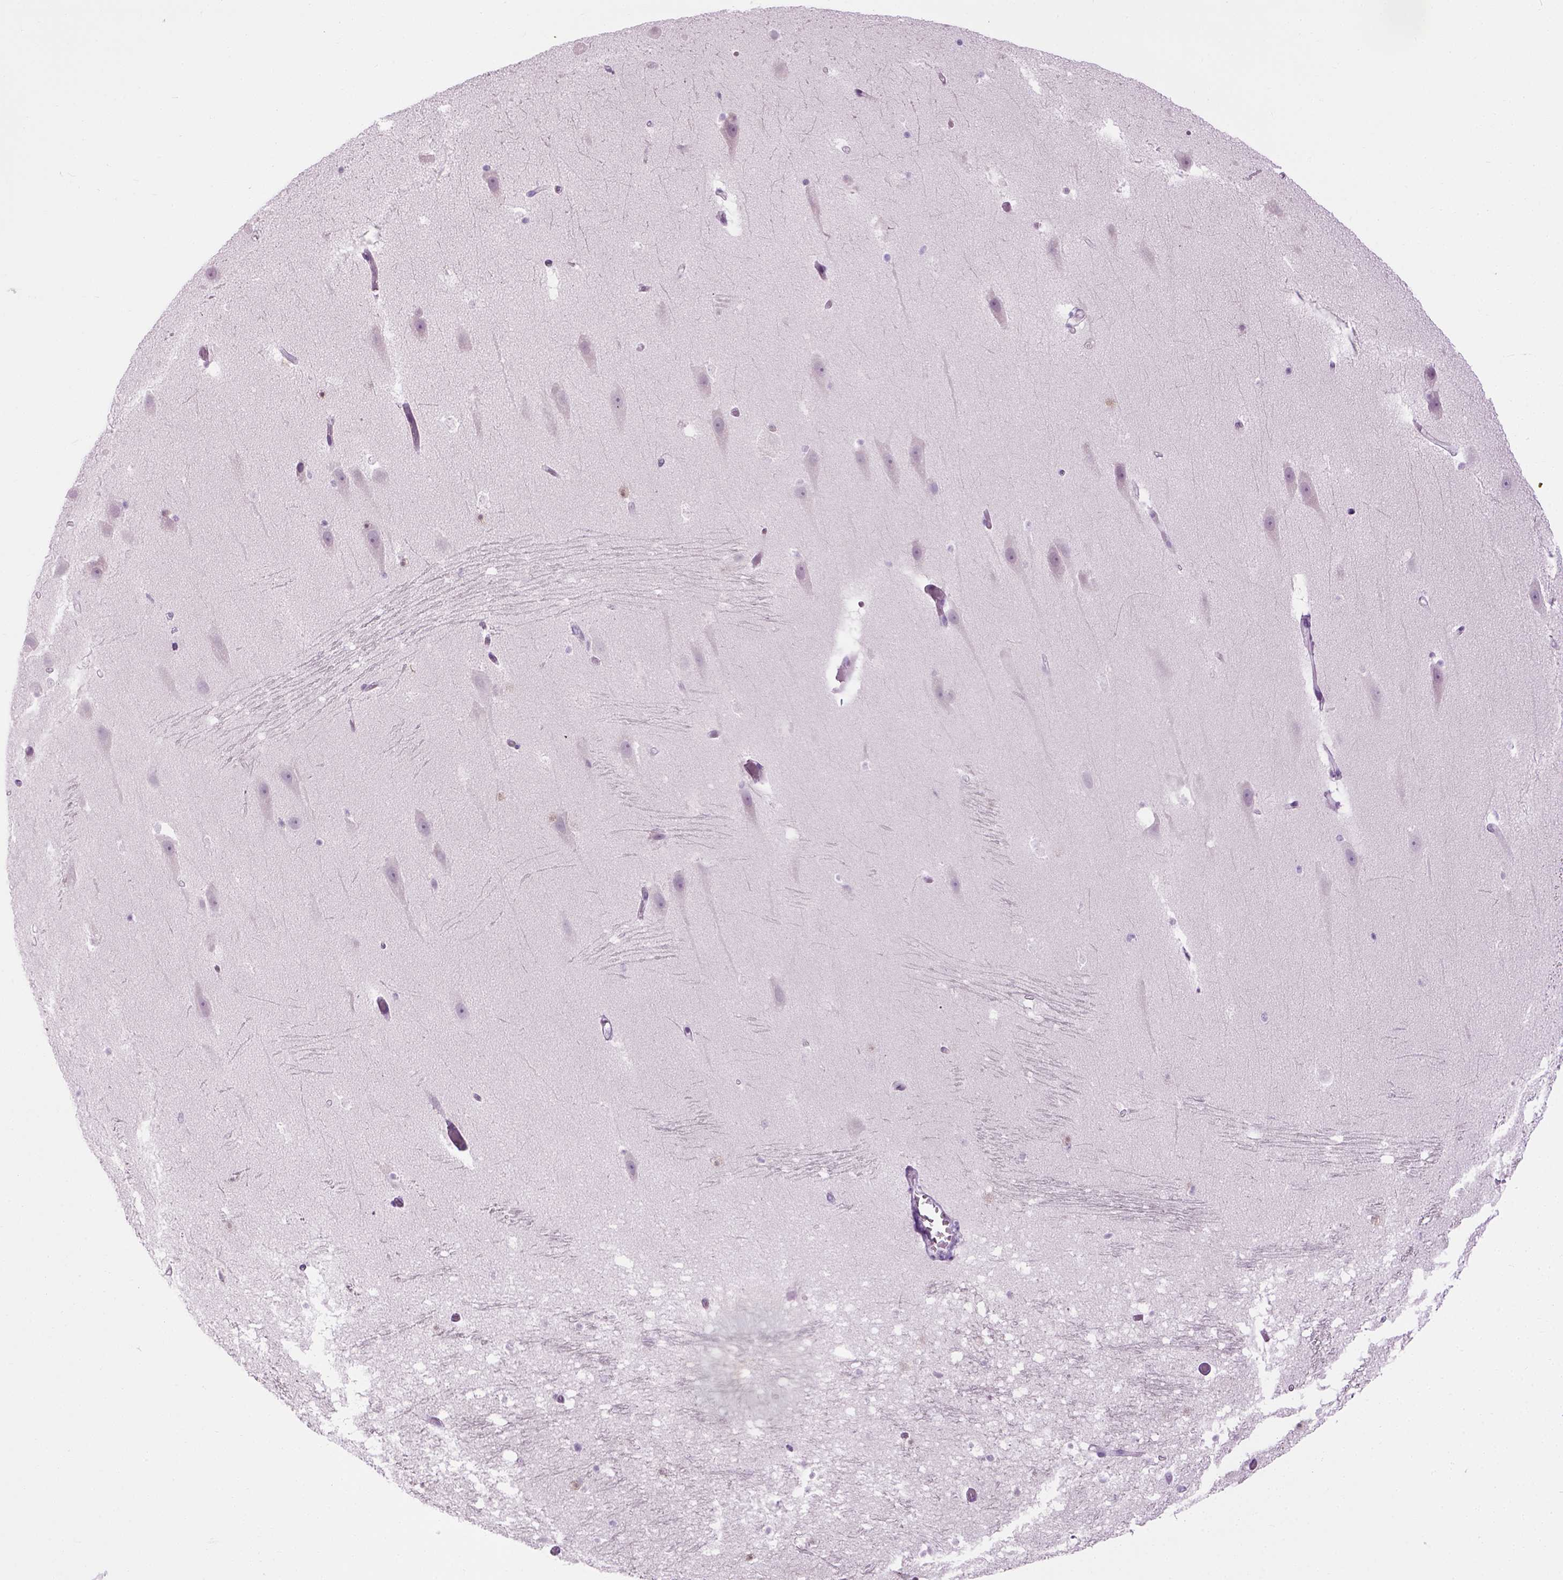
{"staining": {"intensity": "negative", "quantity": "none", "location": "none"}, "tissue": "hippocampus", "cell_type": "Glial cells", "image_type": "normal", "snomed": [{"axis": "morphology", "description": "Normal tissue, NOS"}, {"axis": "topography", "description": "Hippocampus"}], "caption": "DAB (3,3'-diaminobenzidine) immunohistochemical staining of benign human hippocampus displays no significant staining in glial cells.", "gene": "CIBAR2", "patient": {"sex": "male", "age": 26}}